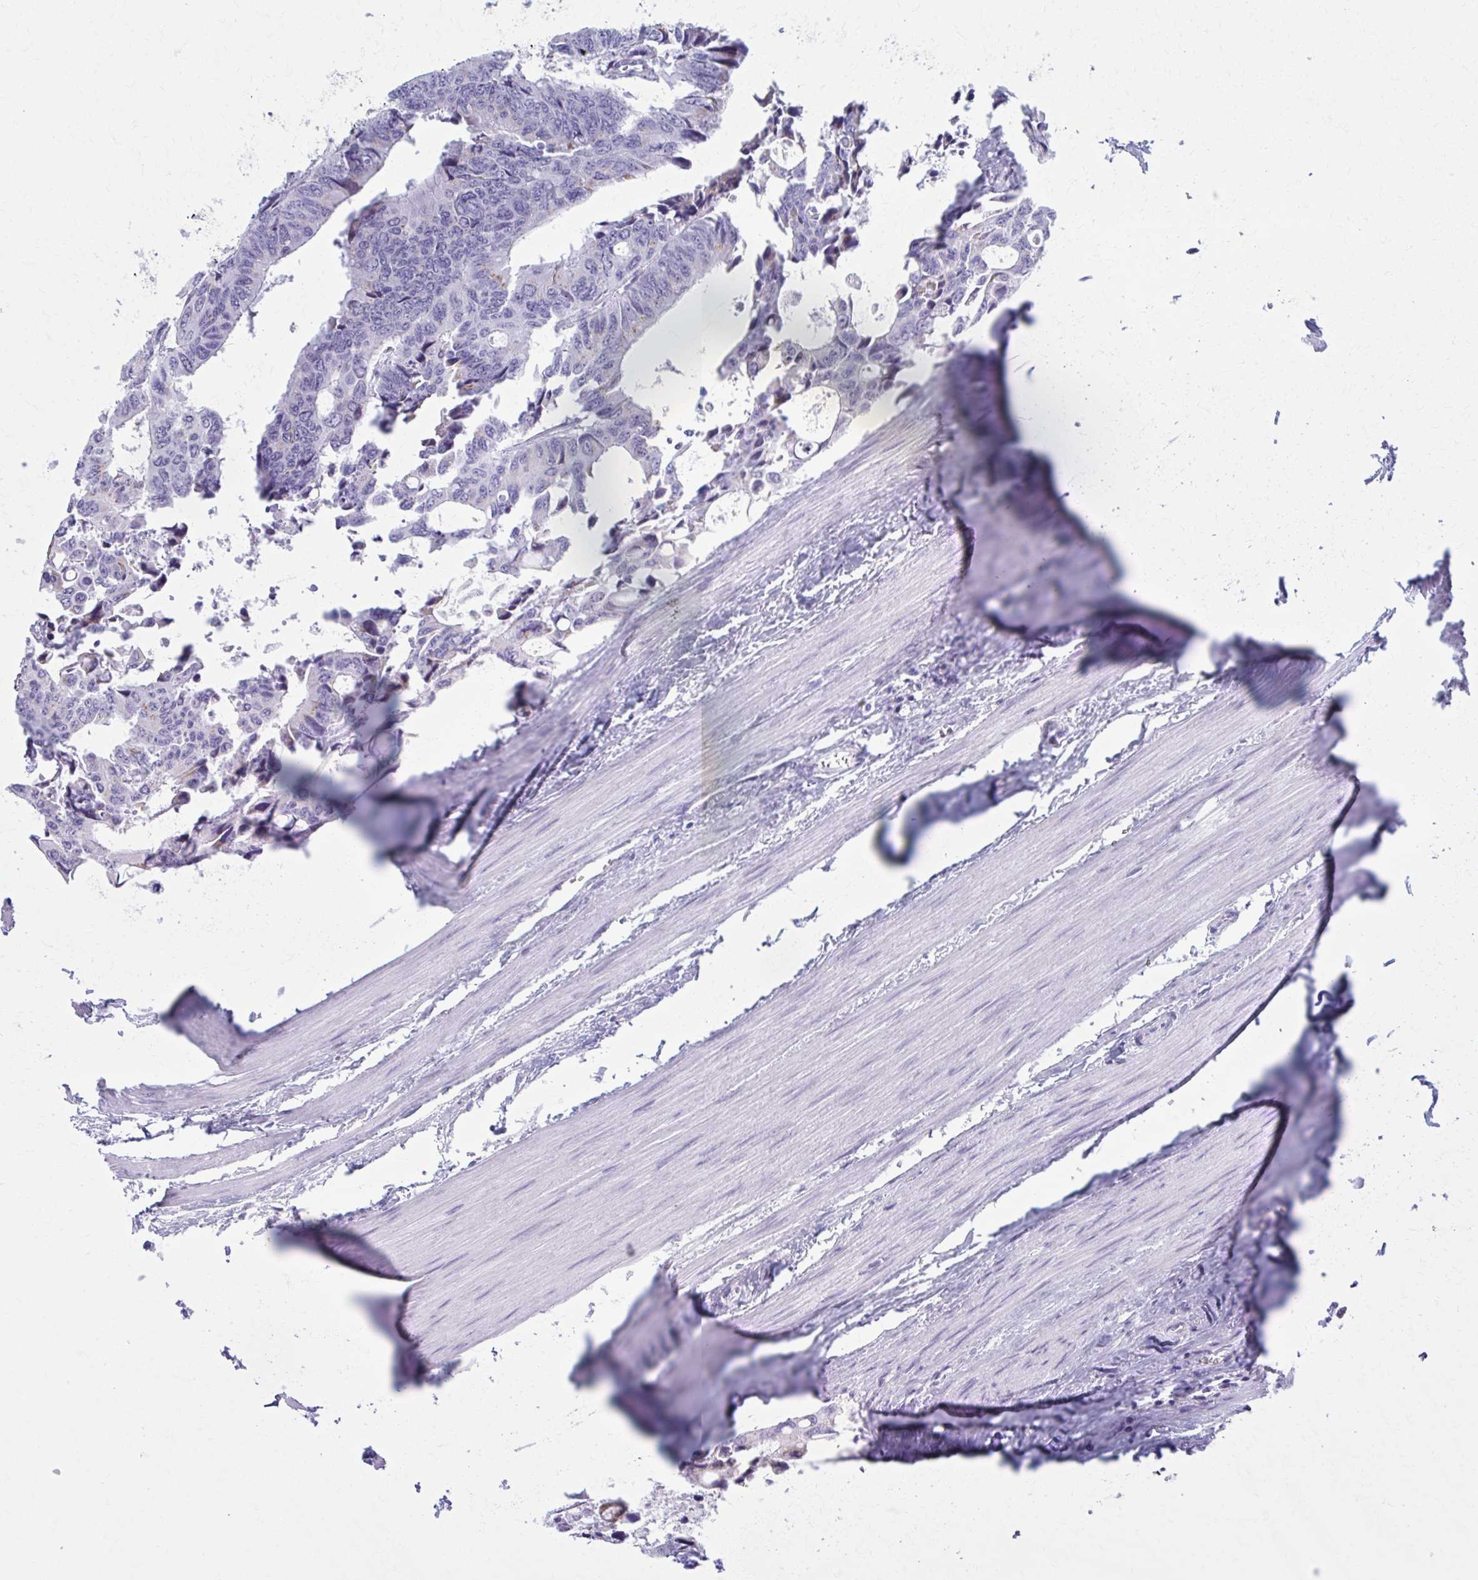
{"staining": {"intensity": "moderate", "quantity": "25%-75%", "location": "cytoplasmic/membranous"}, "tissue": "colorectal cancer", "cell_type": "Tumor cells", "image_type": "cancer", "snomed": [{"axis": "morphology", "description": "Adenocarcinoma, NOS"}, {"axis": "topography", "description": "Rectum"}], "caption": "There is medium levels of moderate cytoplasmic/membranous staining in tumor cells of colorectal cancer, as demonstrated by immunohistochemical staining (brown color).", "gene": "ZNF682", "patient": {"sex": "male", "age": 76}}